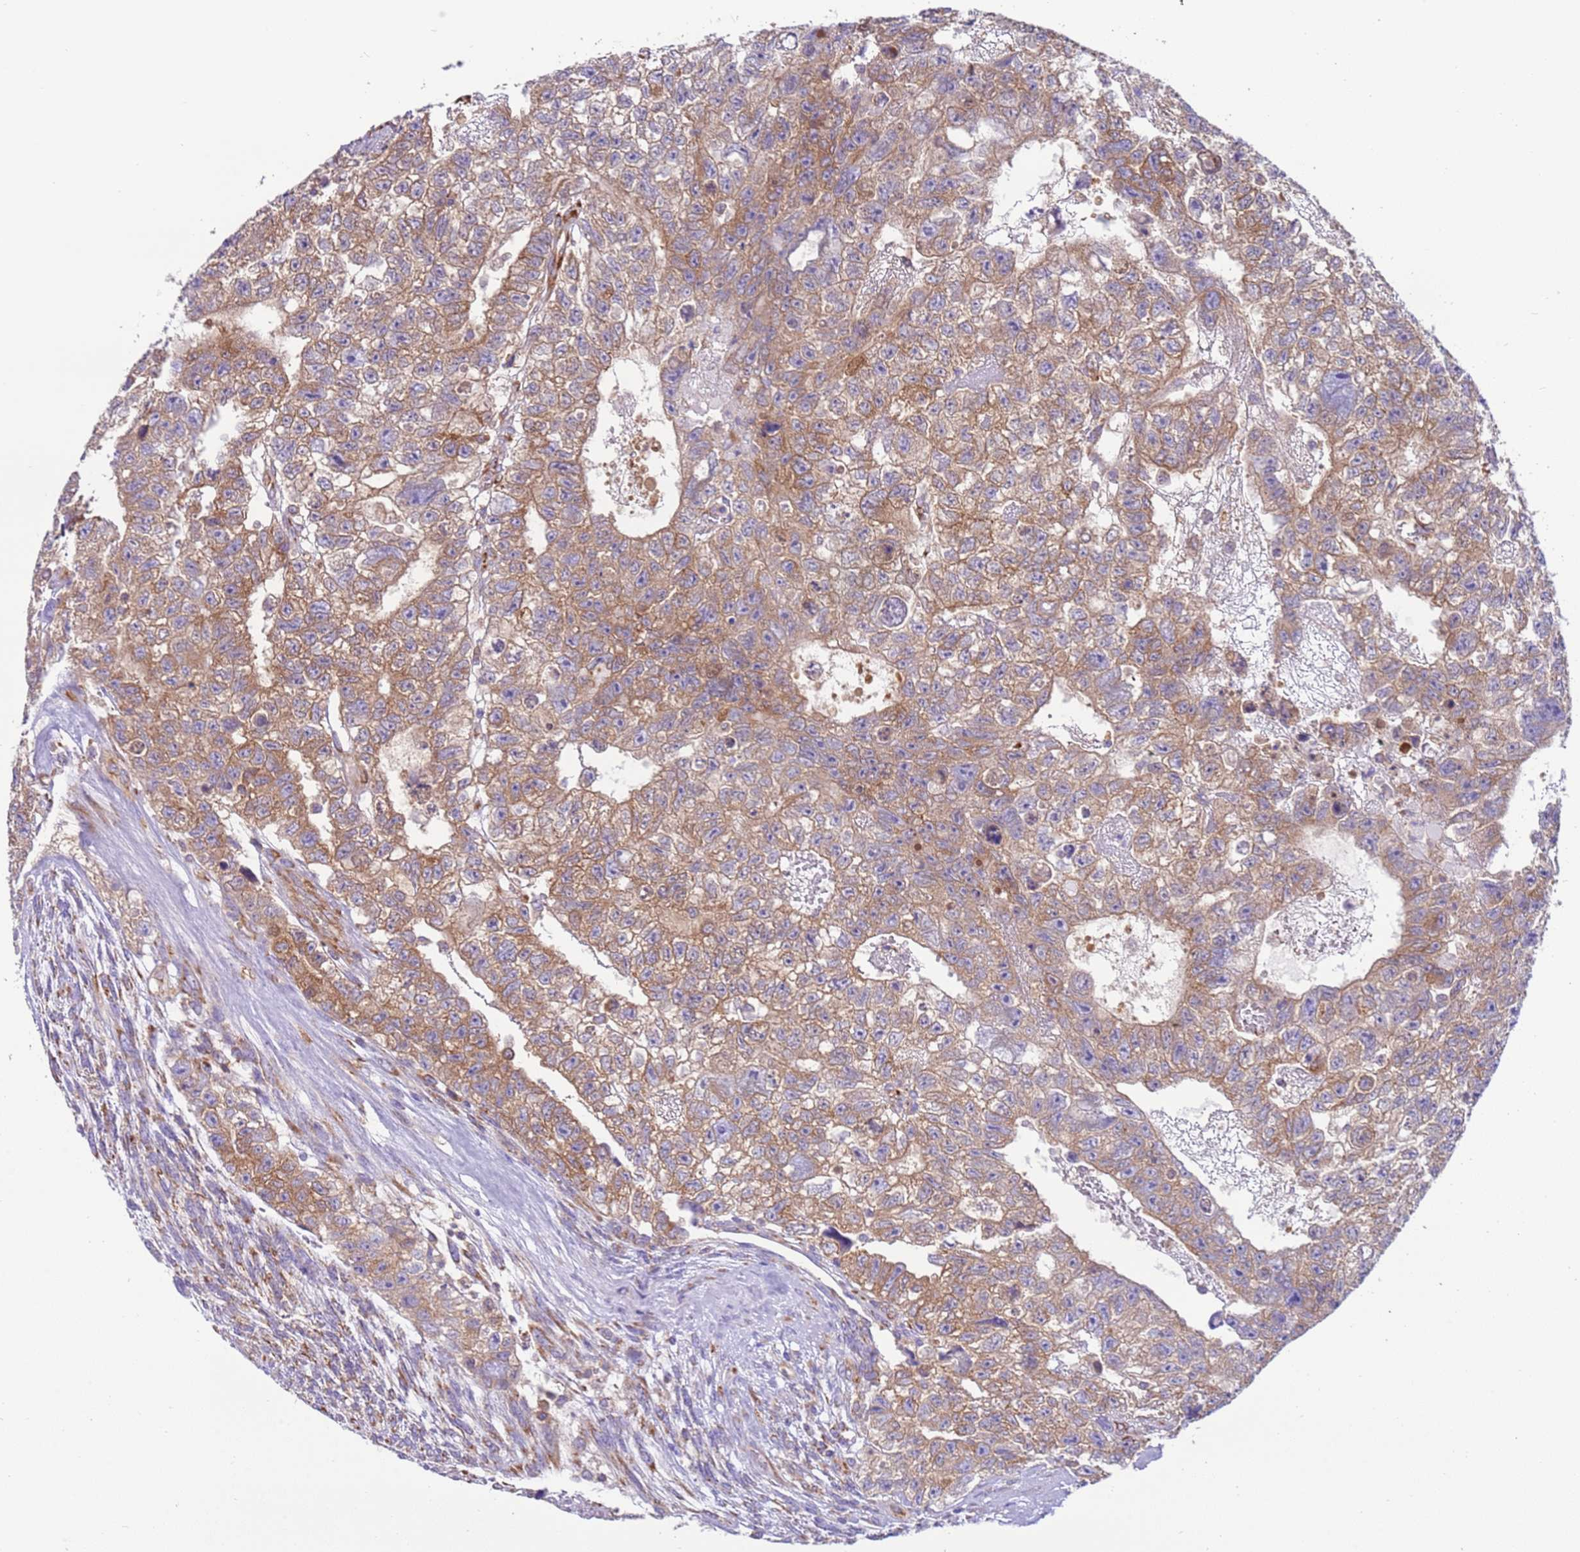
{"staining": {"intensity": "moderate", "quantity": ">75%", "location": "cytoplasmic/membranous"}, "tissue": "testis cancer", "cell_type": "Tumor cells", "image_type": "cancer", "snomed": [{"axis": "morphology", "description": "Carcinoma, Embryonal, NOS"}, {"axis": "topography", "description": "Testis"}], "caption": "An immunohistochemistry (IHC) photomicrograph of tumor tissue is shown. Protein staining in brown labels moderate cytoplasmic/membranous positivity in embryonal carcinoma (testis) within tumor cells.", "gene": "VARS1", "patient": {"sex": "male", "age": 26}}